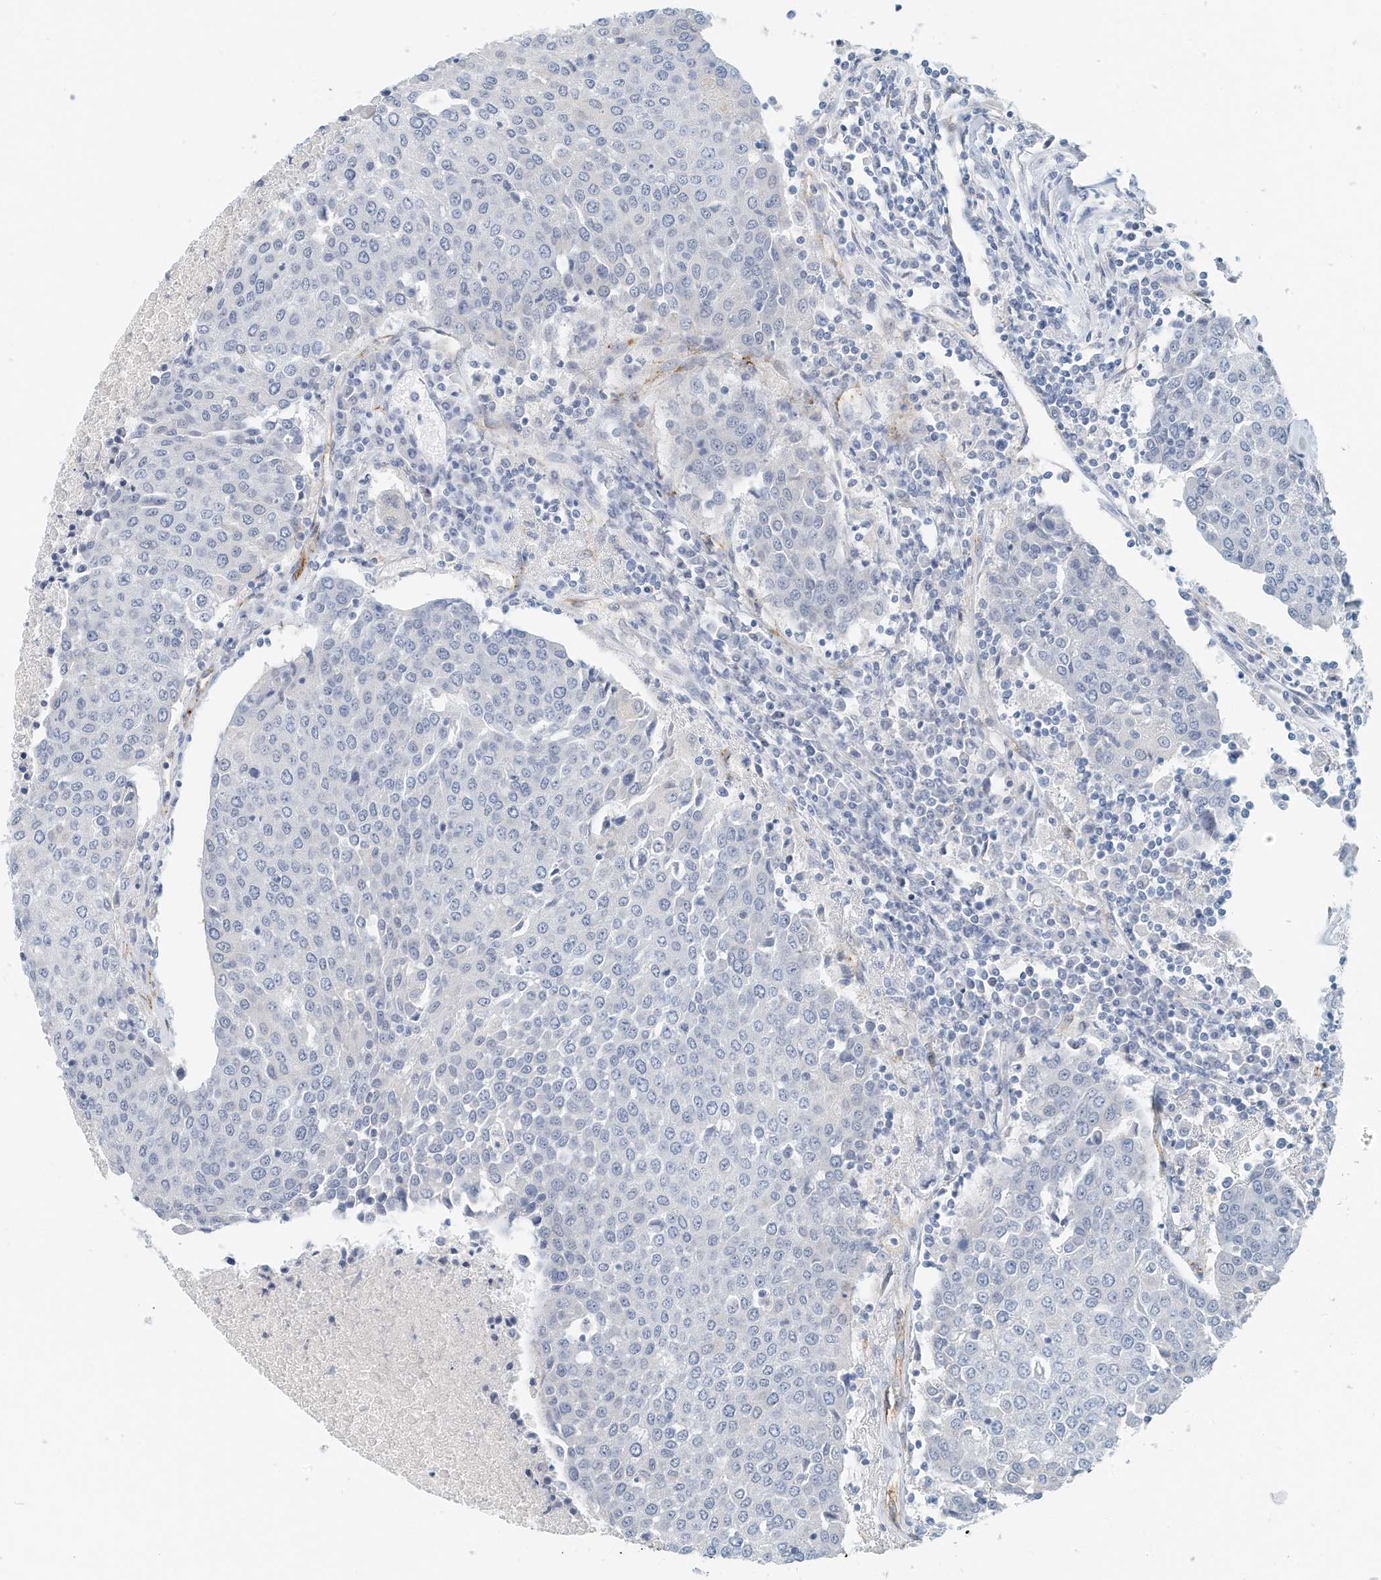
{"staining": {"intensity": "negative", "quantity": "none", "location": "none"}, "tissue": "urothelial cancer", "cell_type": "Tumor cells", "image_type": "cancer", "snomed": [{"axis": "morphology", "description": "Urothelial carcinoma, High grade"}, {"axis": "topography", "description": "Urinary bladder"}], "caption": "Immunohistochemical staining of urothelial cancer reveals no significant expression in tumor cells.", "gene": "ARHGAP28", "patient": {"sex": "female", "age": 85}}